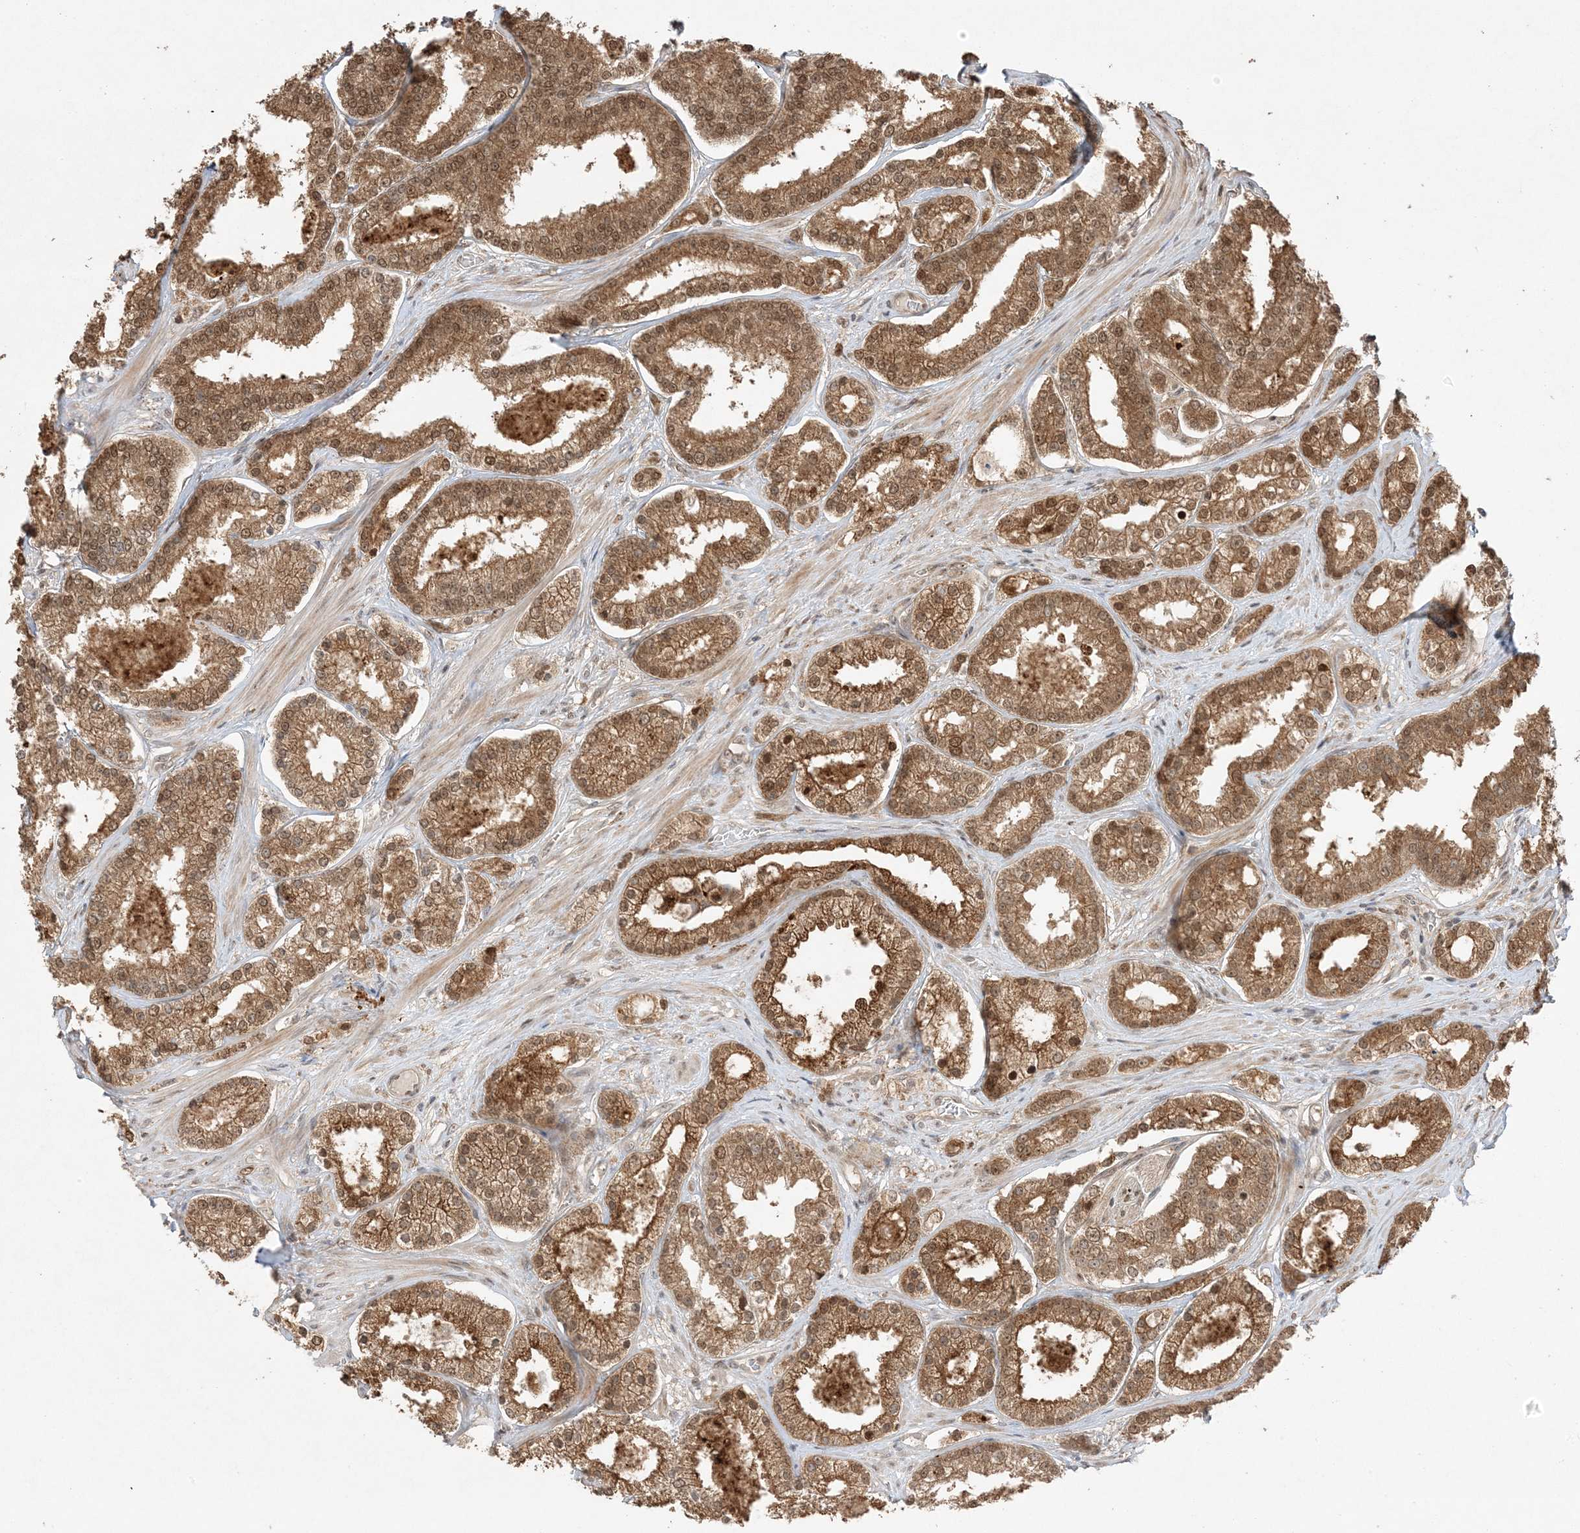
{"staining": {"intensity": "moderate", "quantity": ">75%", "location": "cytoplasmic/membranous,nuclear"}, "tissue": "prostate cancer", "cell_type": "Tumor cells", "image_type": "cancer", "snomed": [{"axis": "morphology", "description": "Normal tissue, NOS"}, {"axis": "morphology", "description": "Adenocarcinoma, High grade"}, {"axis": "topography", "description": "Prostate"}], "caption": "About >75% of tumor cells in prostate adenocarcinoma (high-grade) display moderate cytoplasmic/membranous and nuclear protein expression as visualized by brown immunohistochemical staining.", "gene": "ZBTB41", "patient": {"sex": "male", "age": 83}}